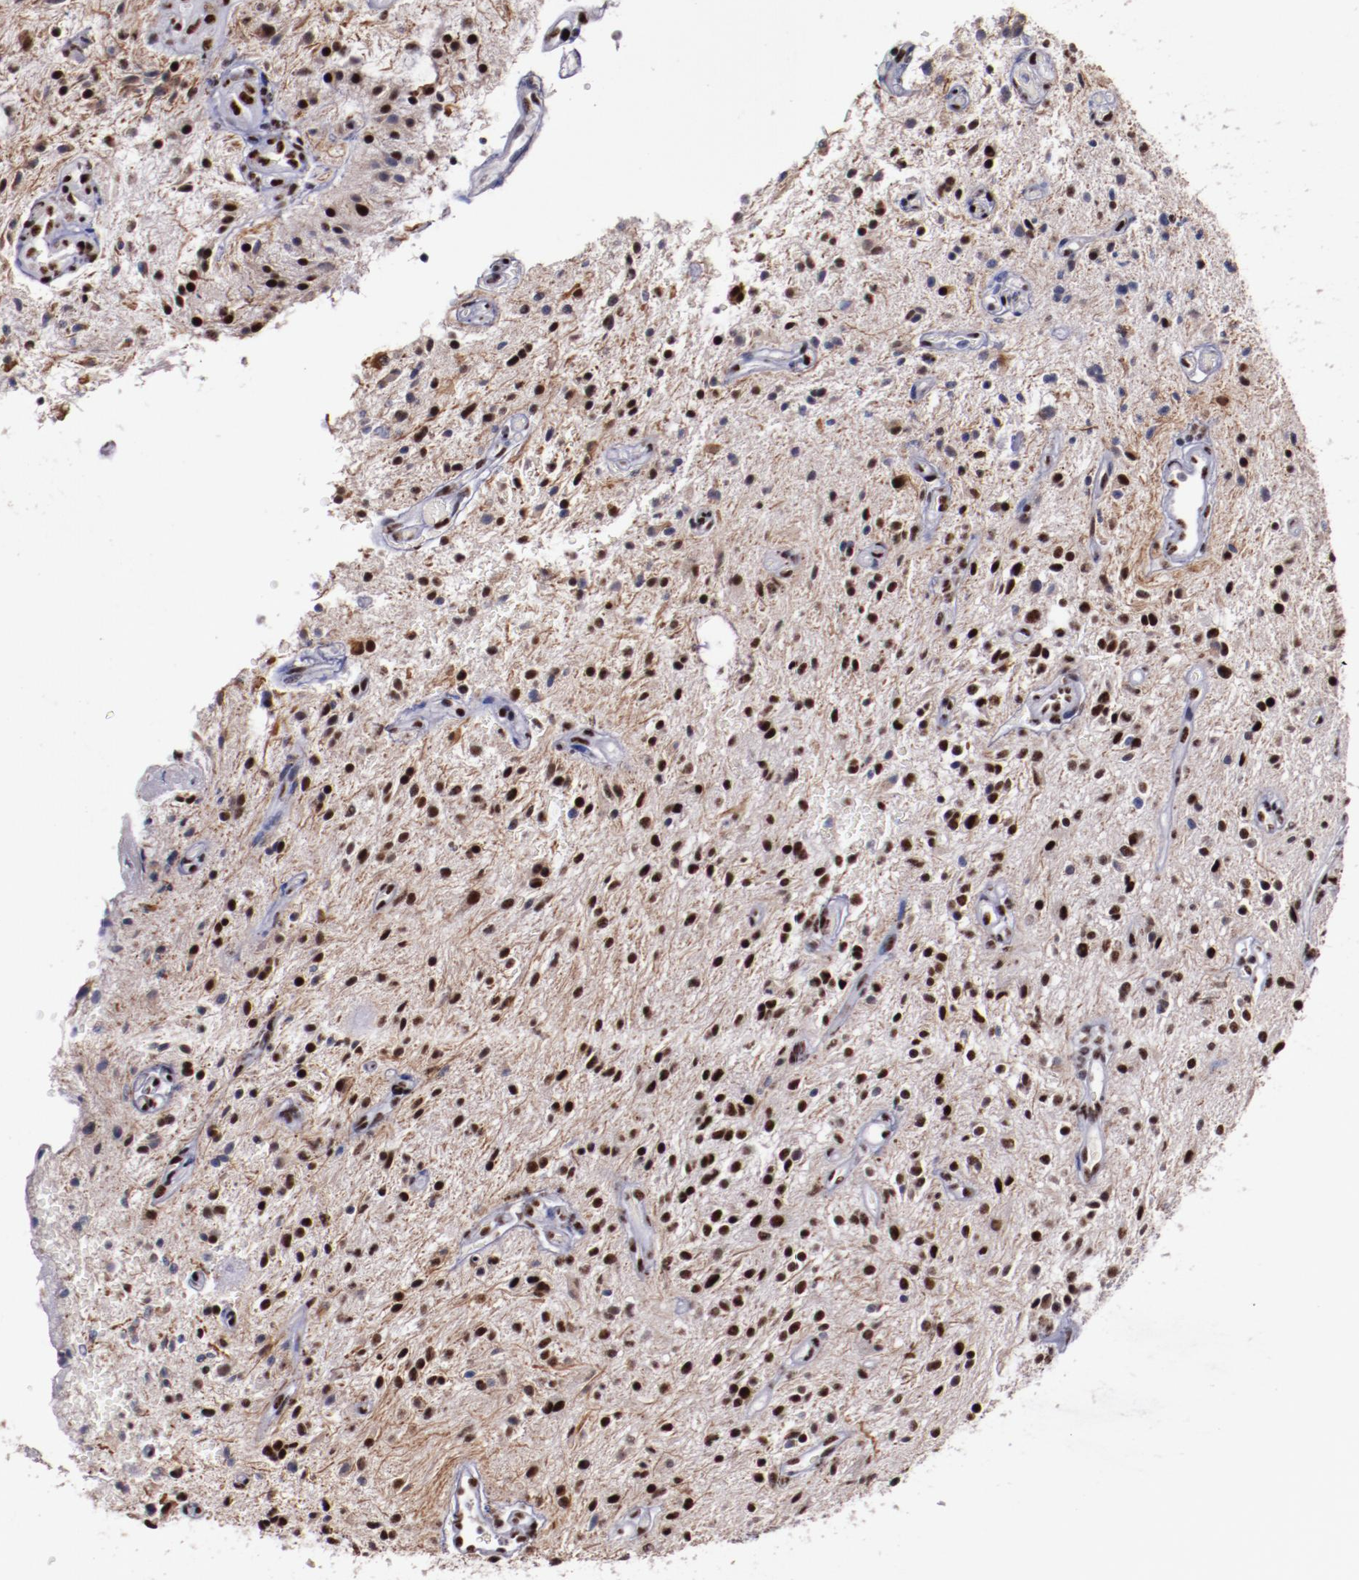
{"staining": {"intensity": "strong", "quantity": ">75%", "location": "nuclear"}, "tissue": "glioma", "cell_type": "Tumor cells", "image_type": "cancer", "snomed": [{"axis": "morphology", "description": "Glioma, malignant, NOS"}, {"axis": "topography", "description": "Cerebellum"}], "caption": "Immunohistochemistry photomicrograph of glioma stained for a protein (brown), which displays high levels of strong nuclear positivity in approximately >75% of tumor cells.", "gene": "PPP4R3A", "patient": {"sex": "female", "age": 10}}